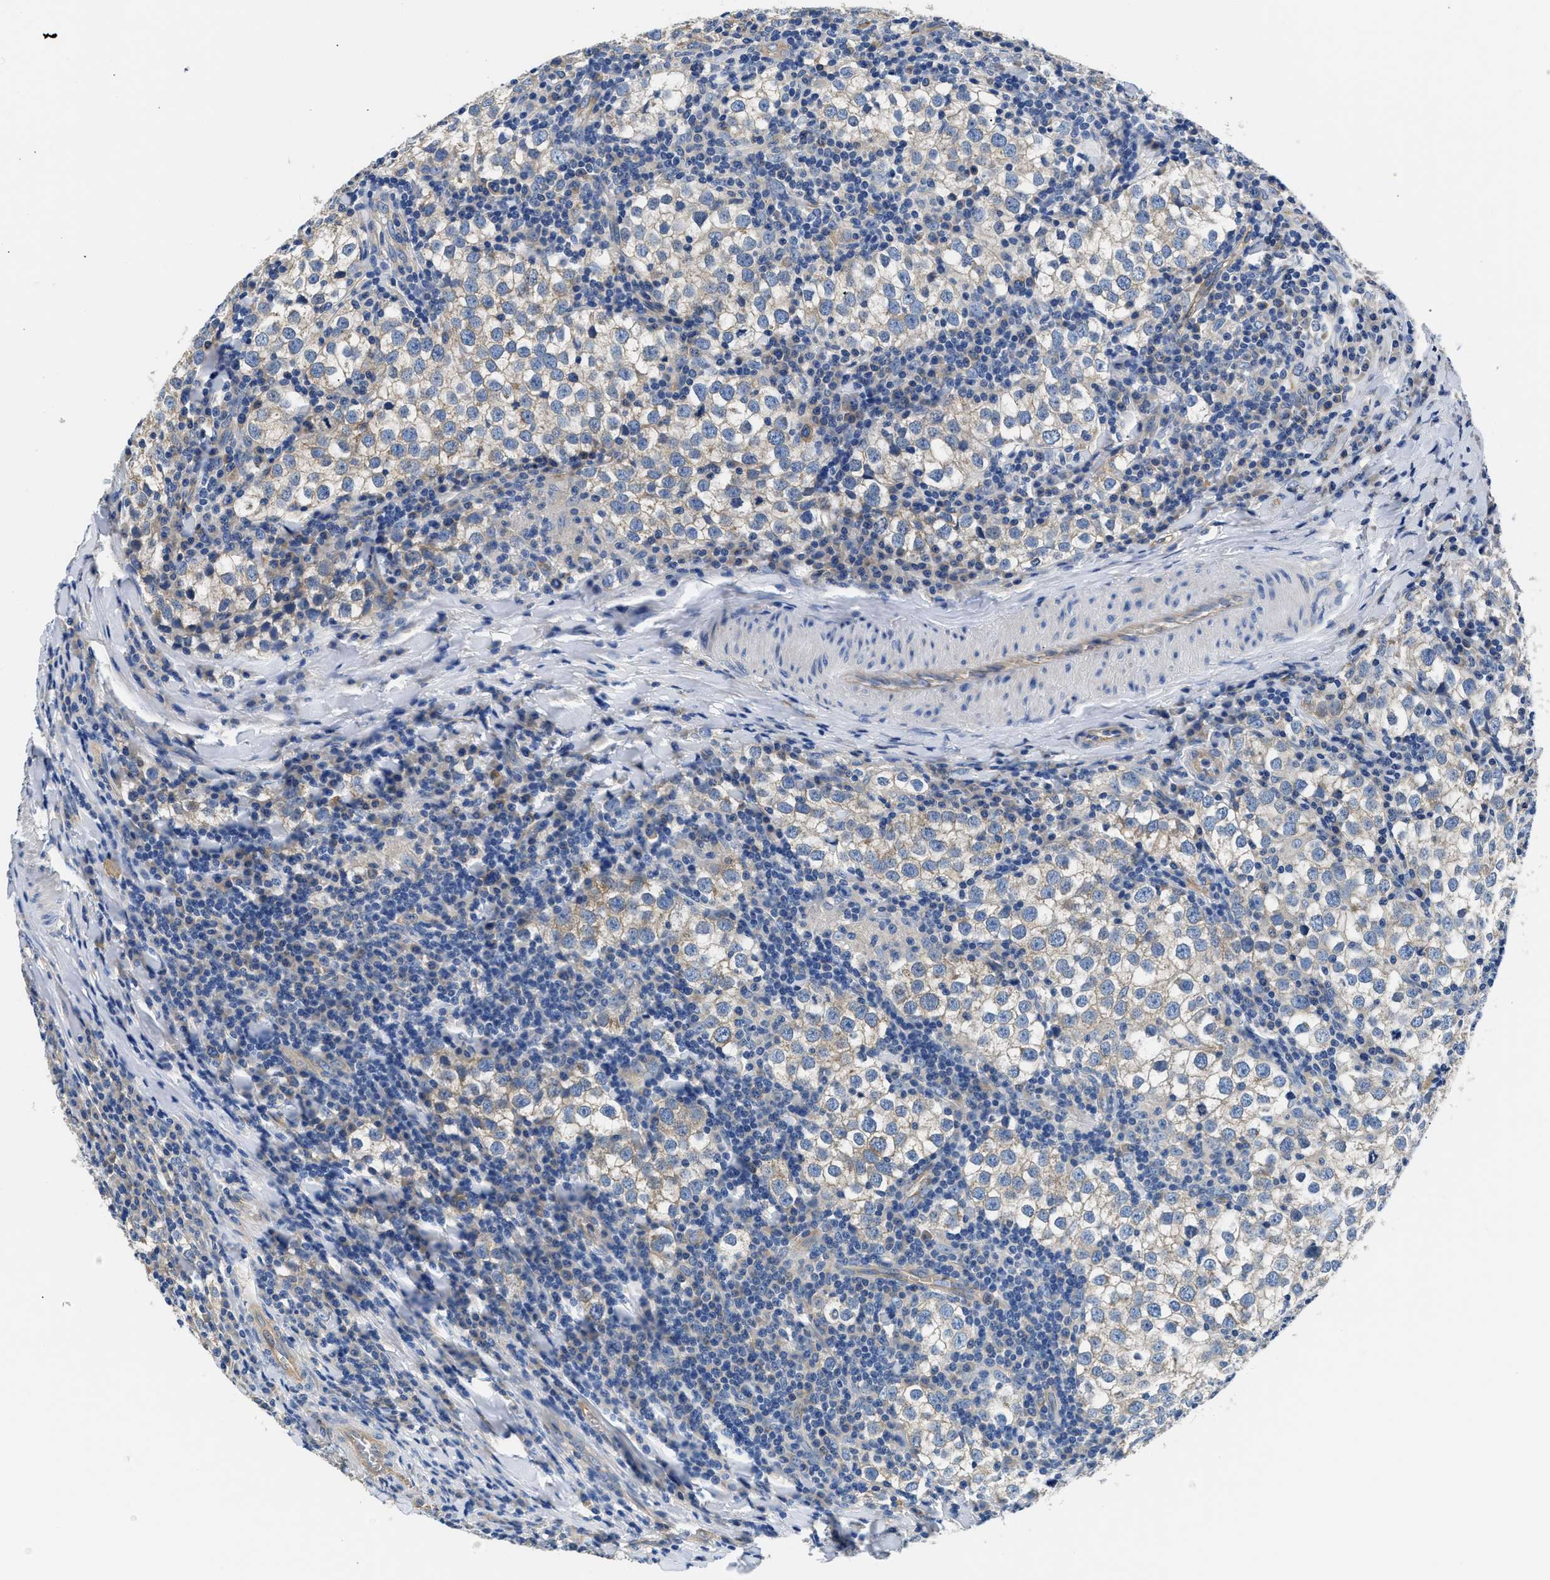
{"staining": {"intensity": "weak", "quantity": "25%-75%", "location": "cytoplasmic/membranous"}, "tissue": "testis cancer", "cell_type": "Tumor cells", "image_type": "cancer", "snomed": [{"axis": "morphology", "description": "Seminoma, NOS"}, {"axis": "morphology", "description": "Carcinoma, Embryonal, NOS"}, {"axis": "topography", "description": "Testis"}], "caption": "IHC photomicrograph of embryonal carcinoma (testis) stained for a protein (brown), which shows low levels of weak cytoplasmic/membranous staining in approximately 25%-75% of tumor cells.", "gene": "CSDE1", "patient": {"sex": "male", "age": 36}}